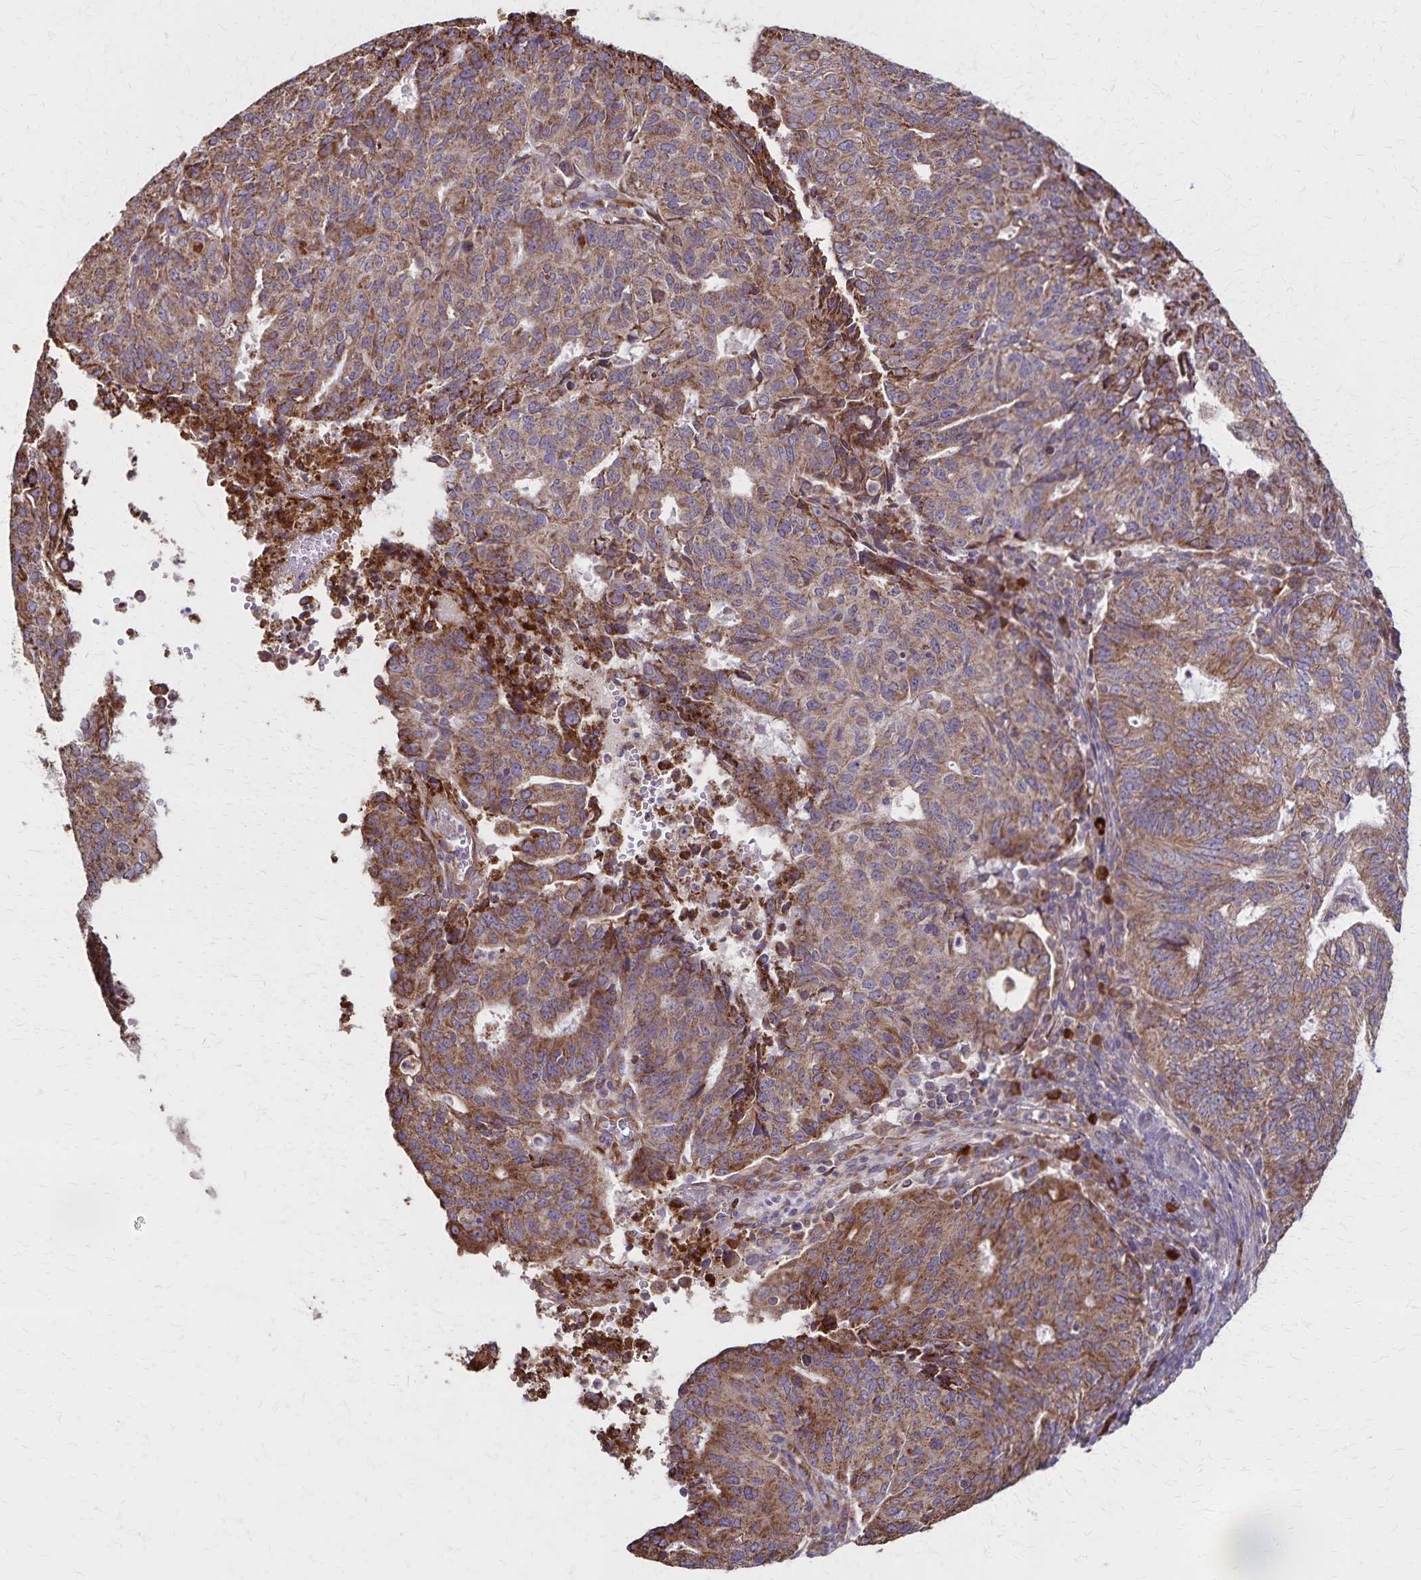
{"staining": {"intensity": "moderate", "quantity": ">75%", "location": "cytoplasmic/membranous"}, "tissue": "endometrial cancer", "cell_type": "Tumor cells", "image_type": "cancer", "snomed": [{"axis": "morphology", "description": "Adenocarcinoma, NOS"}, {"axis": "topography", "description": "Endometrium"}], "caption": "Brown immunohistochemical staining in endometrial adenocarcinoma exhibits moderate cytoplasmic/membranous positivity in about >75% of tumor cells. The protein of interest is stained brown, and the nuclei are stained in blue (DAB (3,3'-diaminobenzidine) IHC with brightfield microscopy, high magnification).", "gene": "RNF10", "patient": {"sex": "female", "age": 82}}